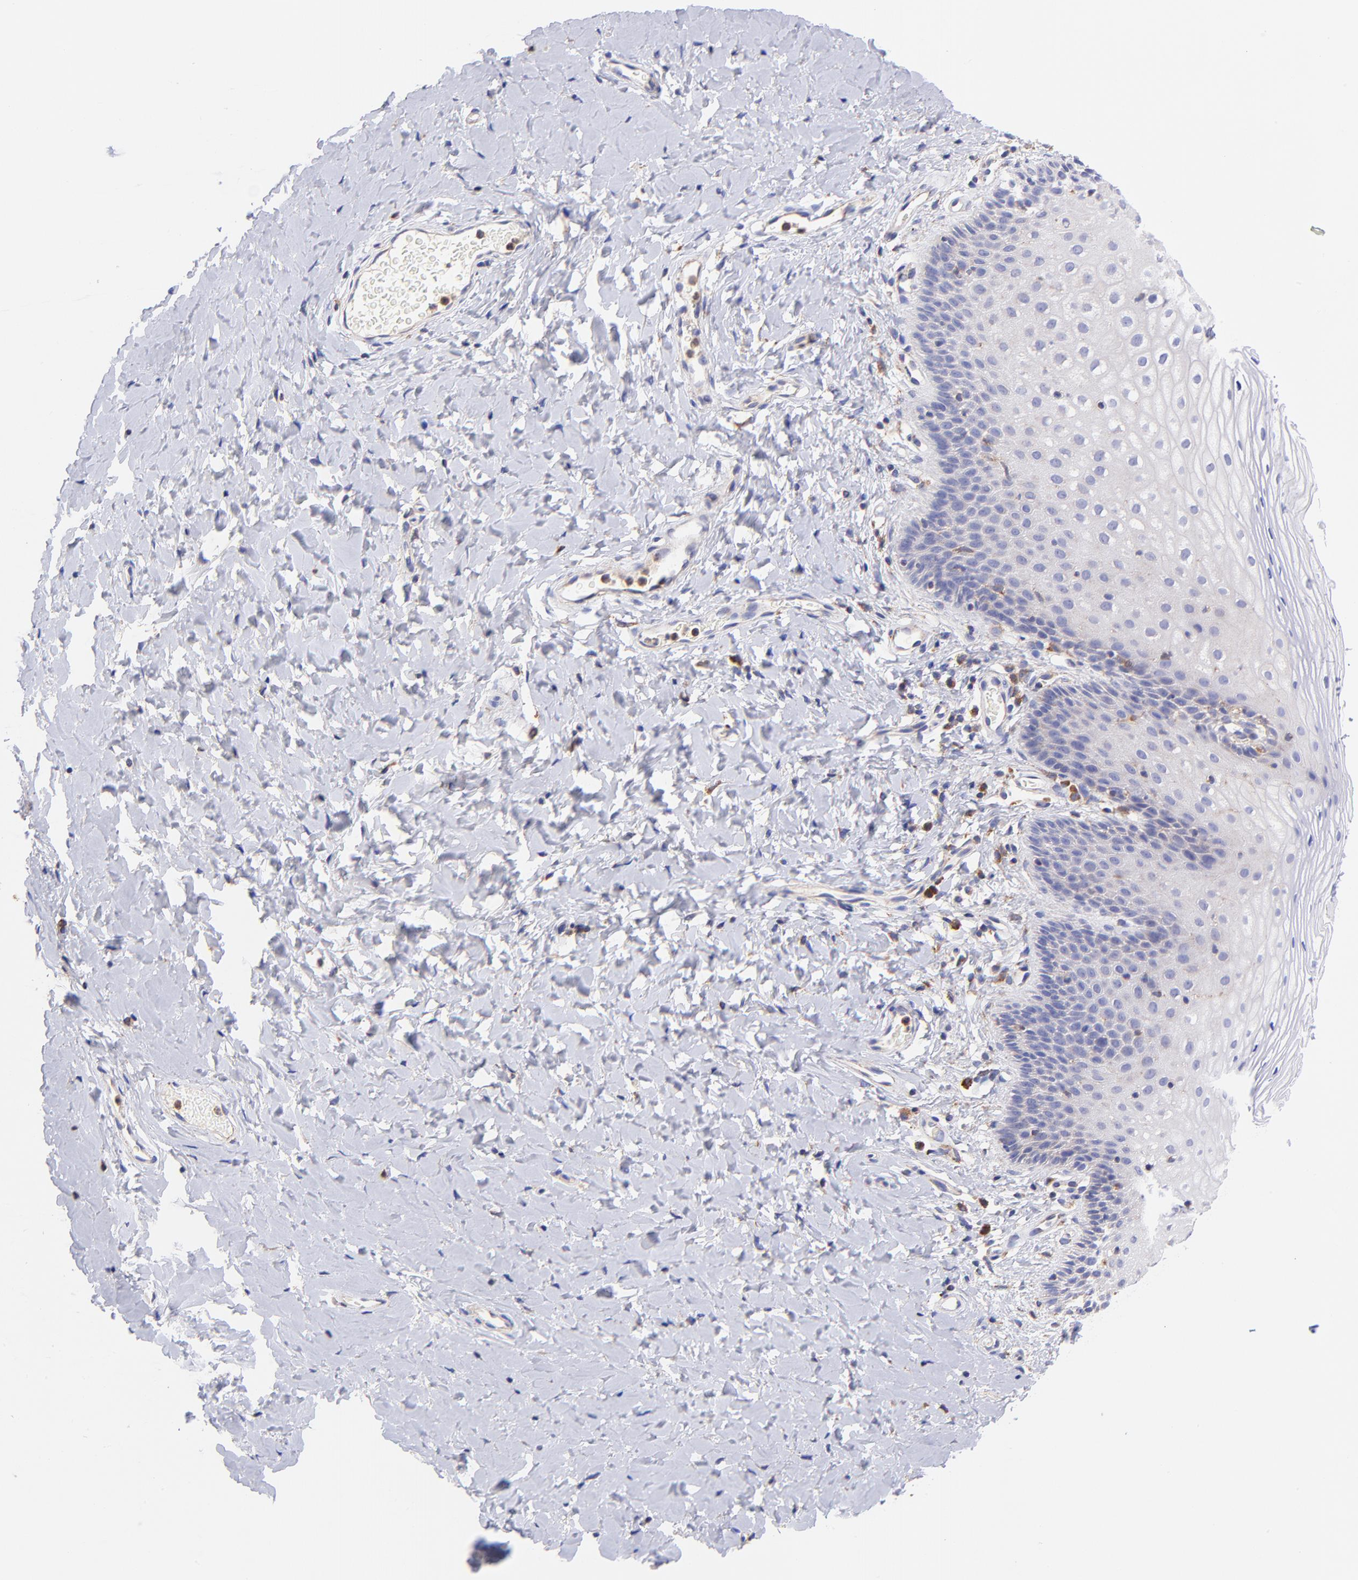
{"staining": {"intensity": "negative", "quantity": "none", "location": "none"}, "tissue": "vagina", "cell_type": "Squamous epithelial cells", "image_type": "normal", "snomed": [{"axis": "morphology", "description": "Normal tissue, NOS"}, {"axis": "topography", "description": "Vagina"}], "caption": "Immunohistochemistry (IHC) micrograph of unremarkable human vagina stained for a protein (brown), which demonstrates no staining in squamous epithelial cells.", "gene": "PREX1", "patient": {"sex": "female", "age": 55}}